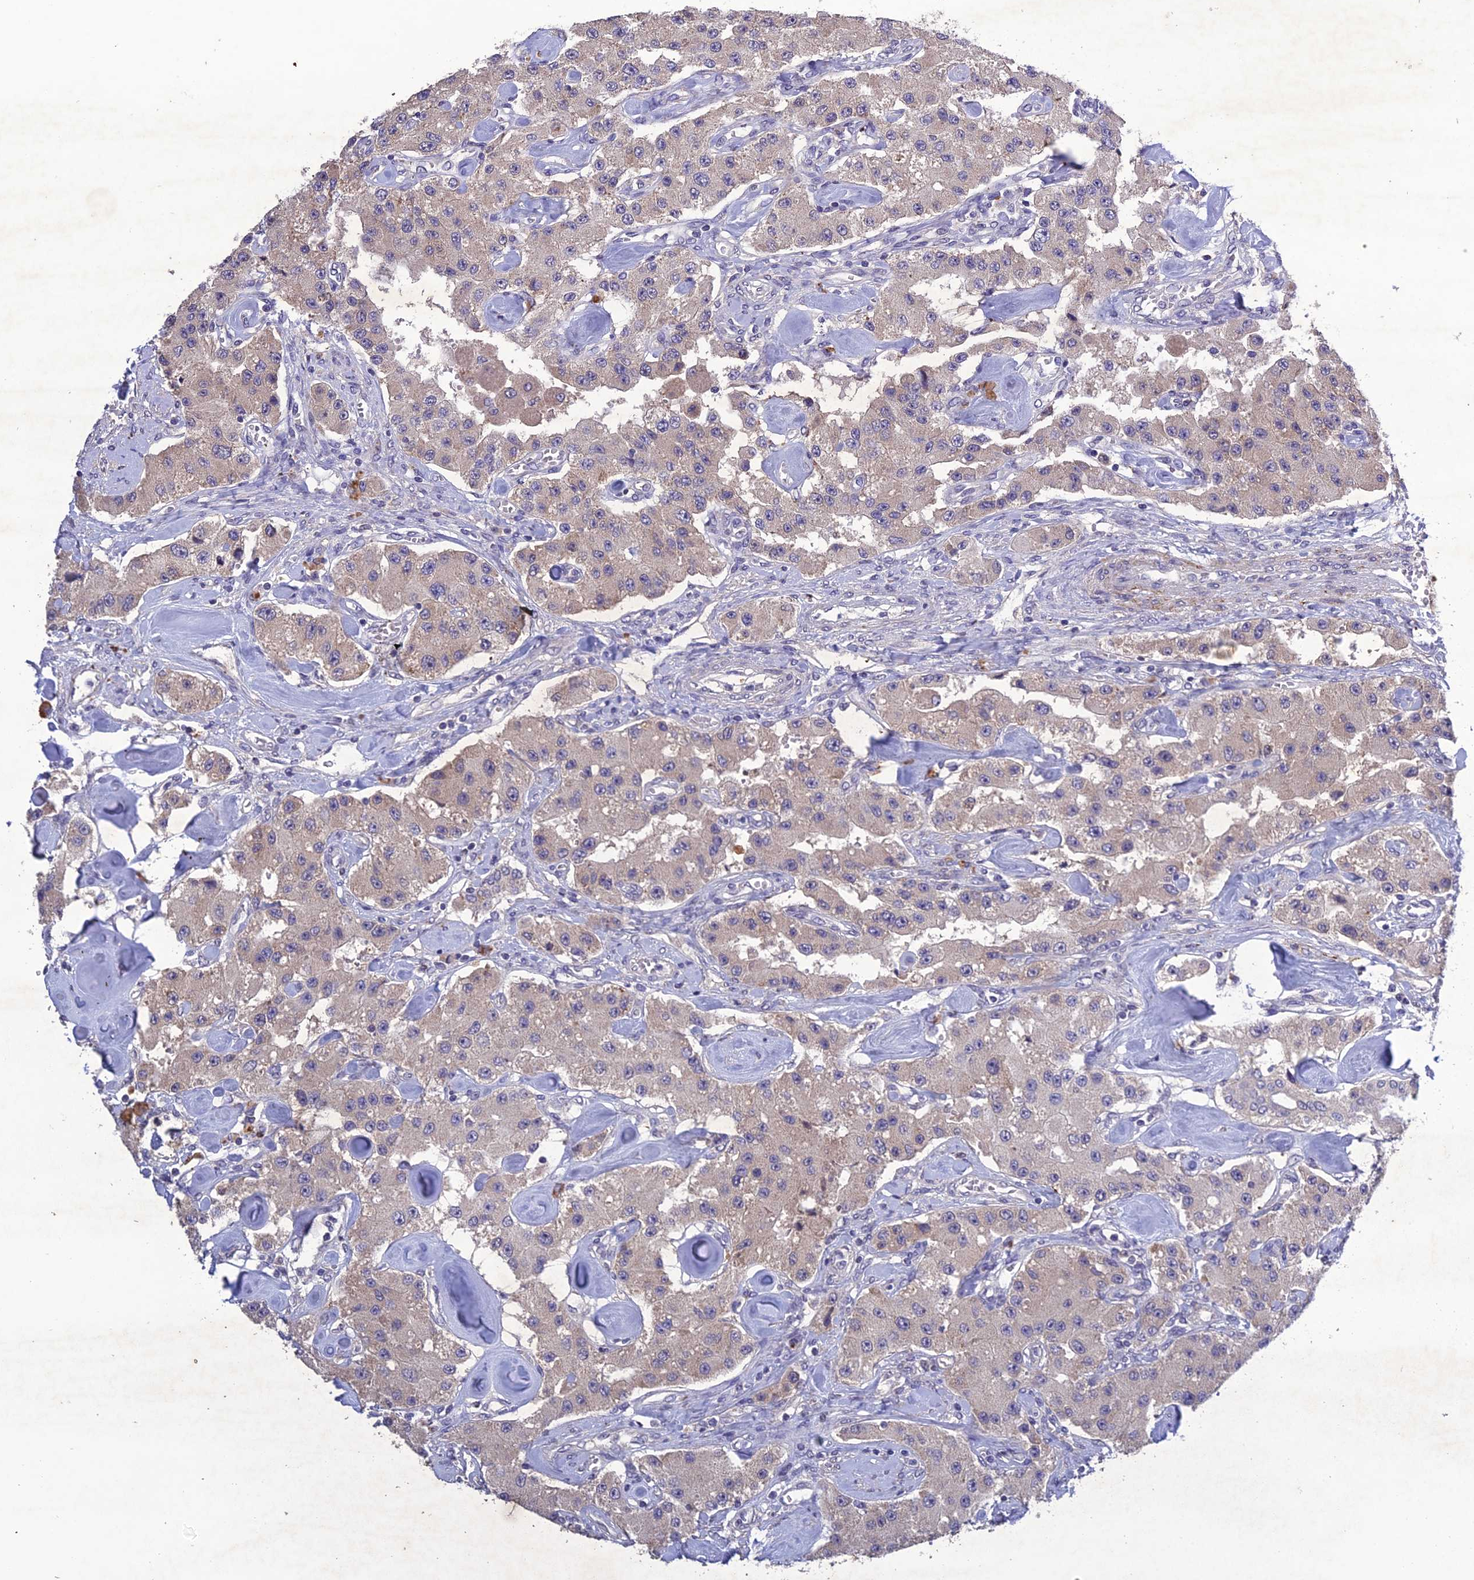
{"staining": {"intensity": "weak", "quantity": "<25%", "location": "cytoplasmic/membranous"}, "tissue": "carcinoid", "cell_type": "Tumor cells", "image_type": "cancer", "snomed": [{"axis": "morphology", "description": "Carcinoid, malignant, NOS"}, {"axis": "topography", "description": "Pancreas"}], "caption": "IHC micrograph of human carcinoid stained for a protein (brown), which exhibits no expression in tumor cells.", "gene": "SLC39A13", "patient": {"sex": "male", "age": 41}}